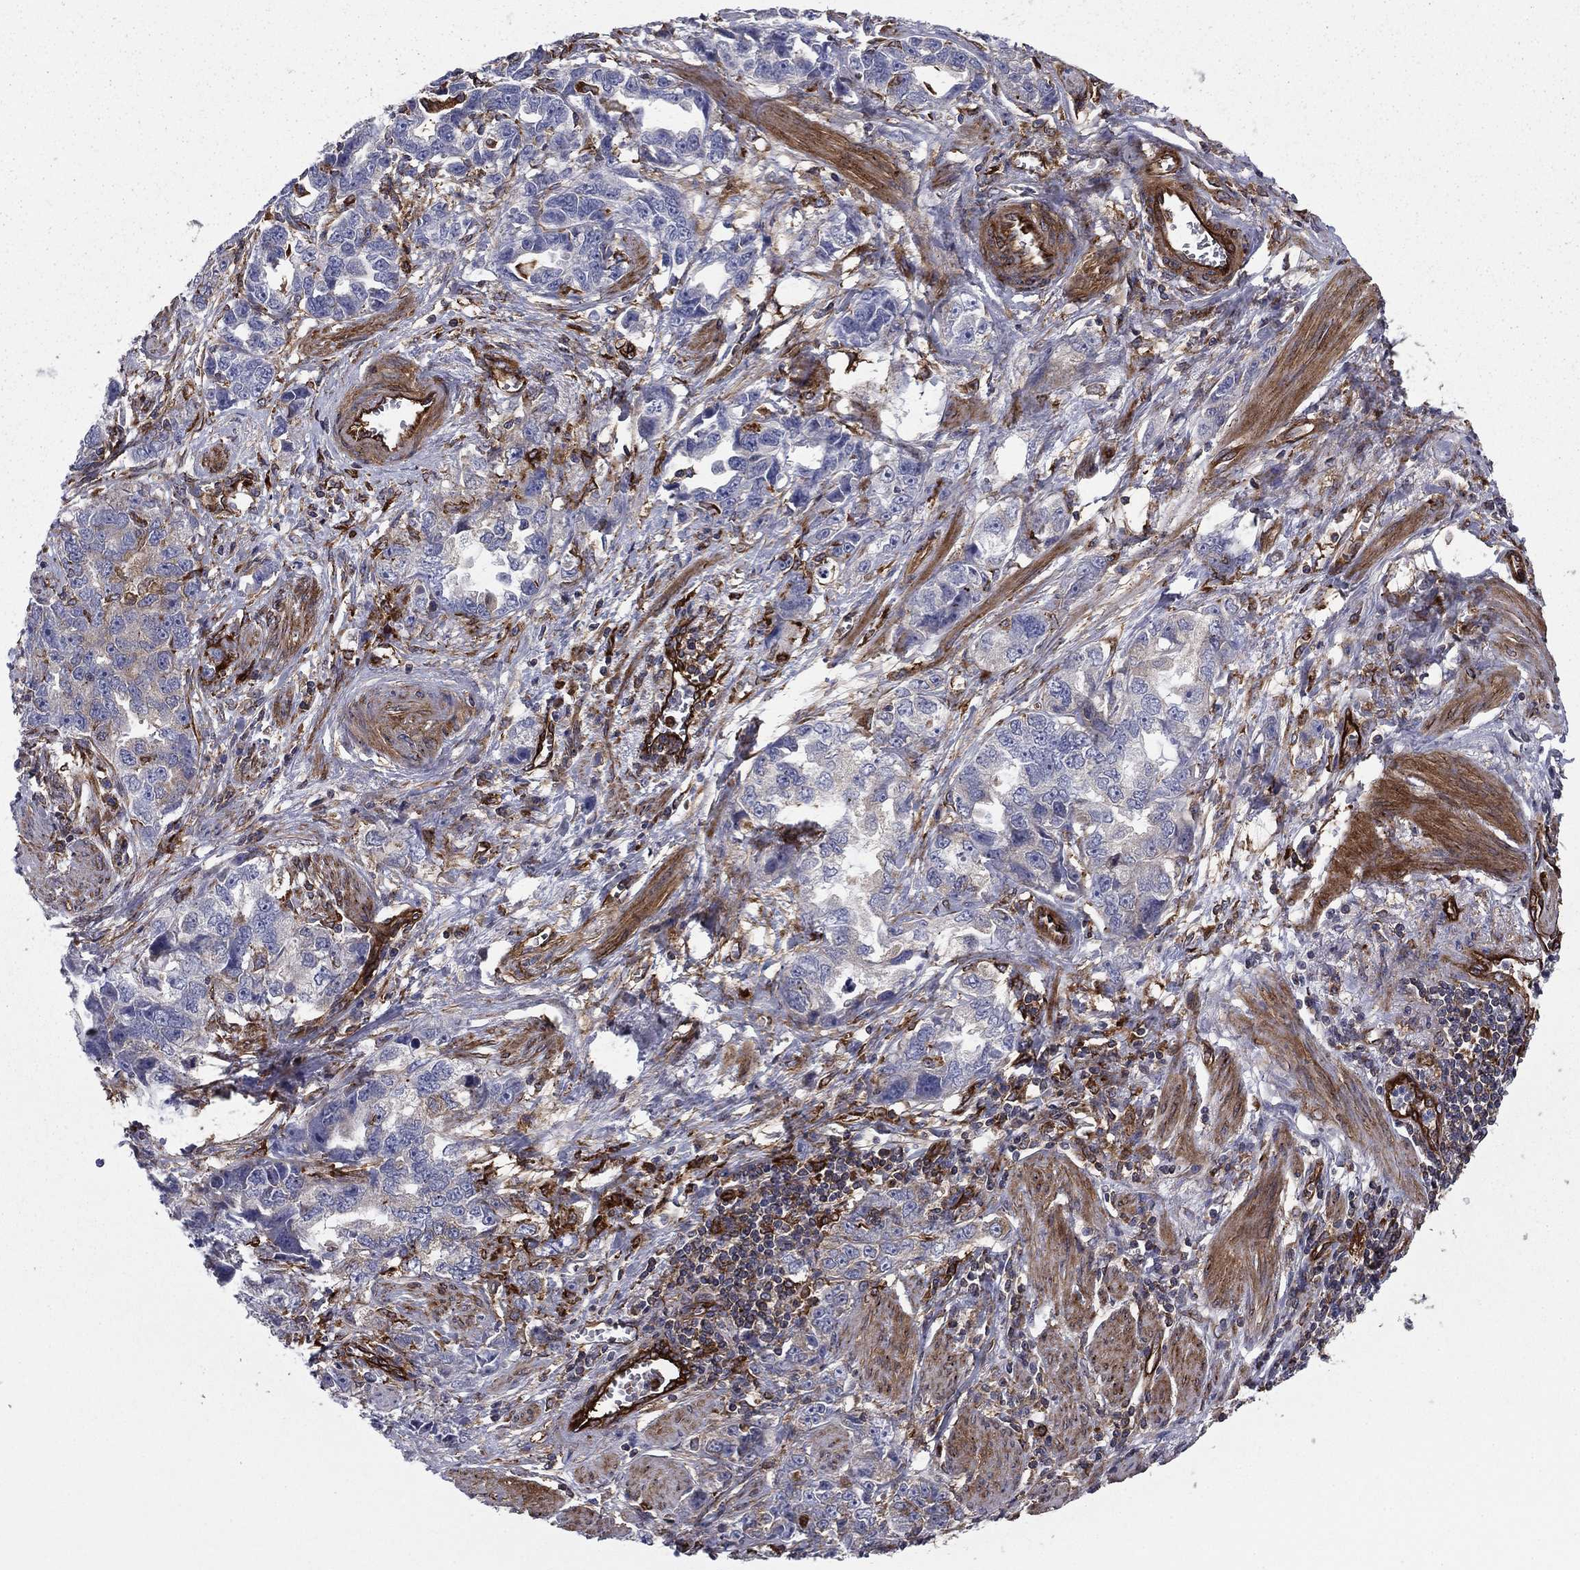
{"staining": {"intensity": "negative", "quantity": "none", "location": "none"}, "tissue": "ovarian cancer", "cell_type": "Tumor cells", "image_type": "cancer", "snomed": [{"axis": "morphology", "description": "Cystadenocarcinoma, serous, NOS"}, {"axis": "topography", "description": "Ovary"}], "caption": "This is an immunohistochemistry (IHC) photomicrograph of human serous cystadenocarcinoma (ovarian). There is no positivity in tumor cells.", "gene": "EHBP1L1", "patient": {"sex": "female", "age": 51}}